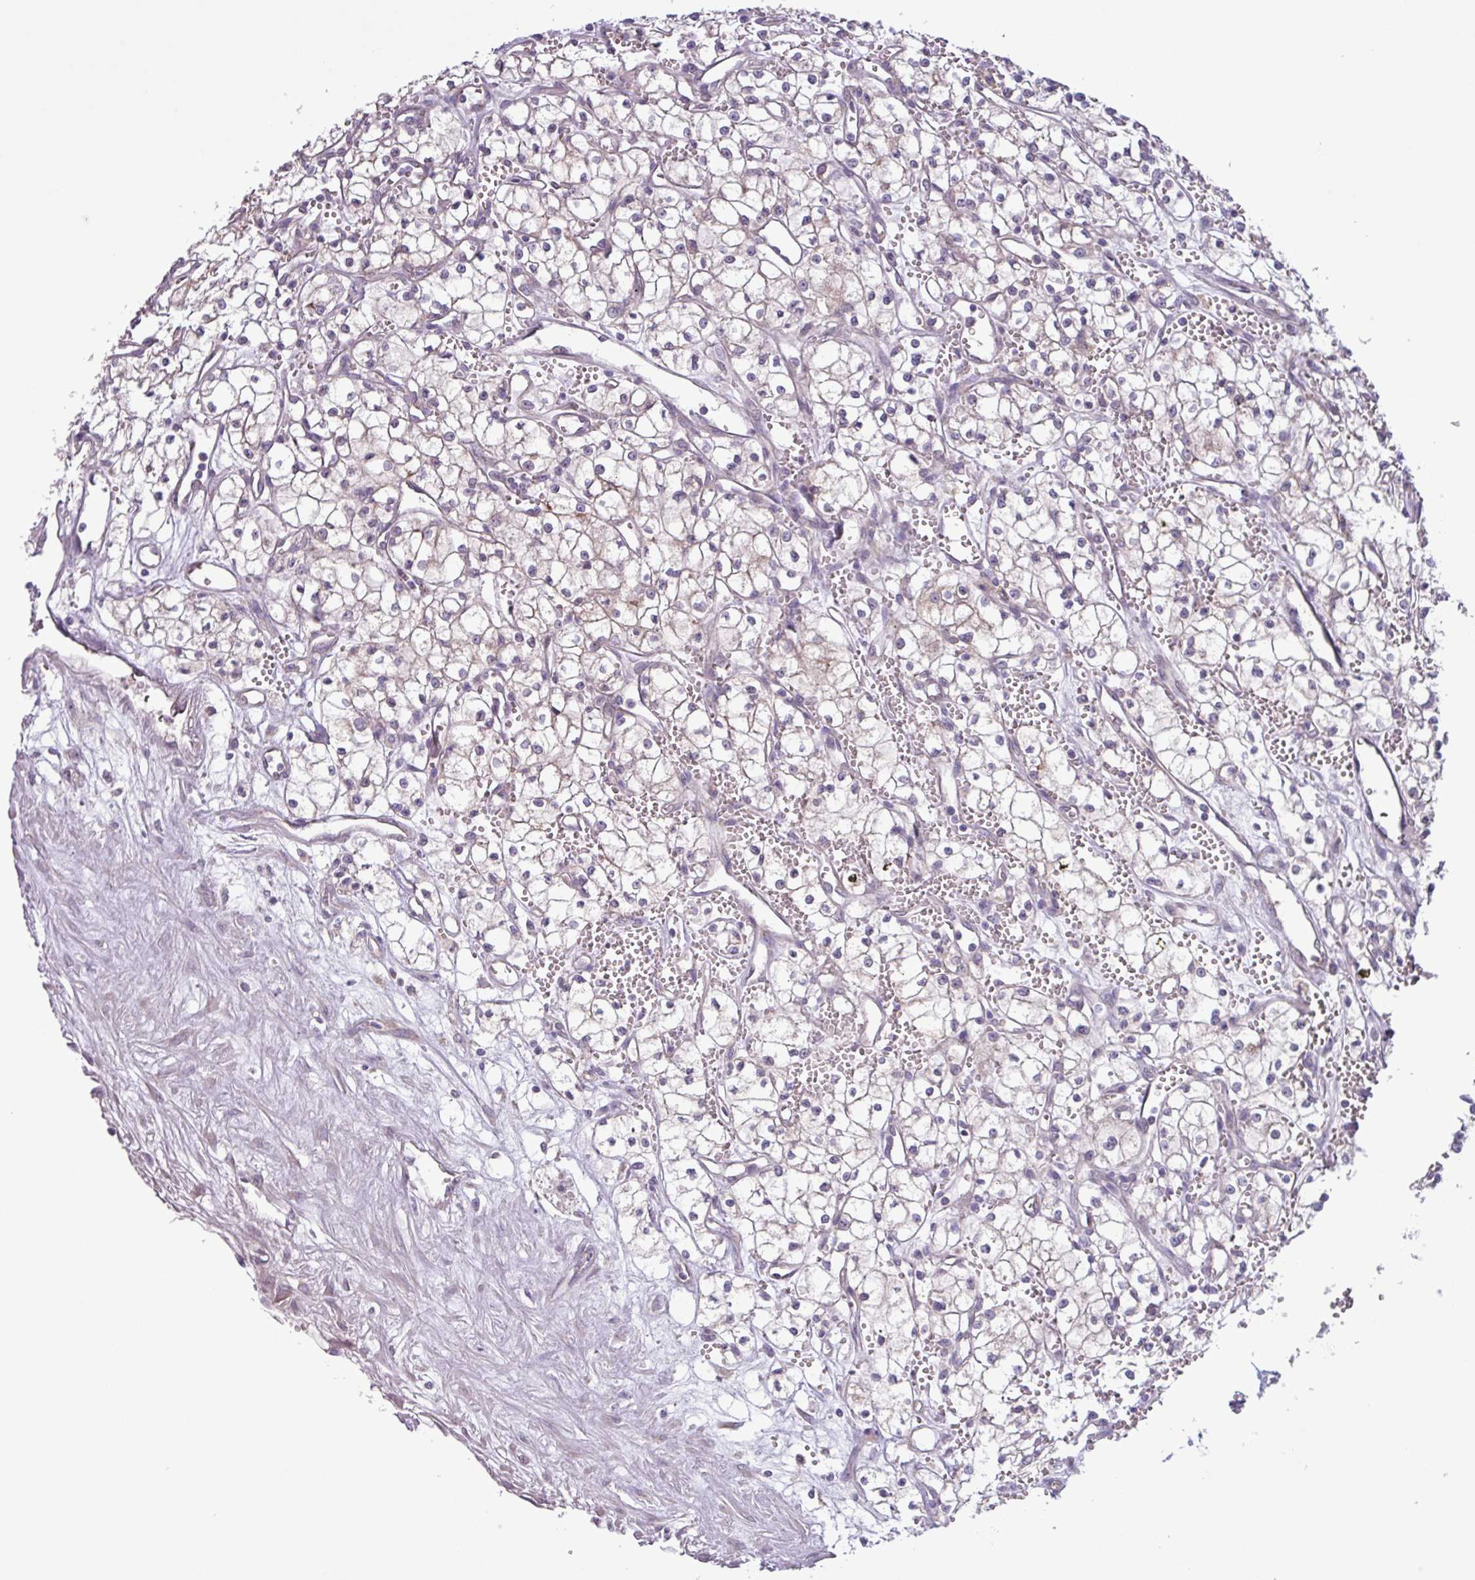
{"staining": {"intensity": "negative", "quantity": "none", "location": "none"}, "tissue": "renal cancer", "cell_type": "Tumor cells", "image_type": "cancer", "snomed": [{"axis": "morphology", "description": "Adenocarcinoma, NOS"}, {"axis": "topography", "description": "Kidney"}], "caption": "Tumor cells are negative for brown protein staining in renal cancer.", "gene": "C20orf27", "patient": {"sex": "male", "age": 59}}